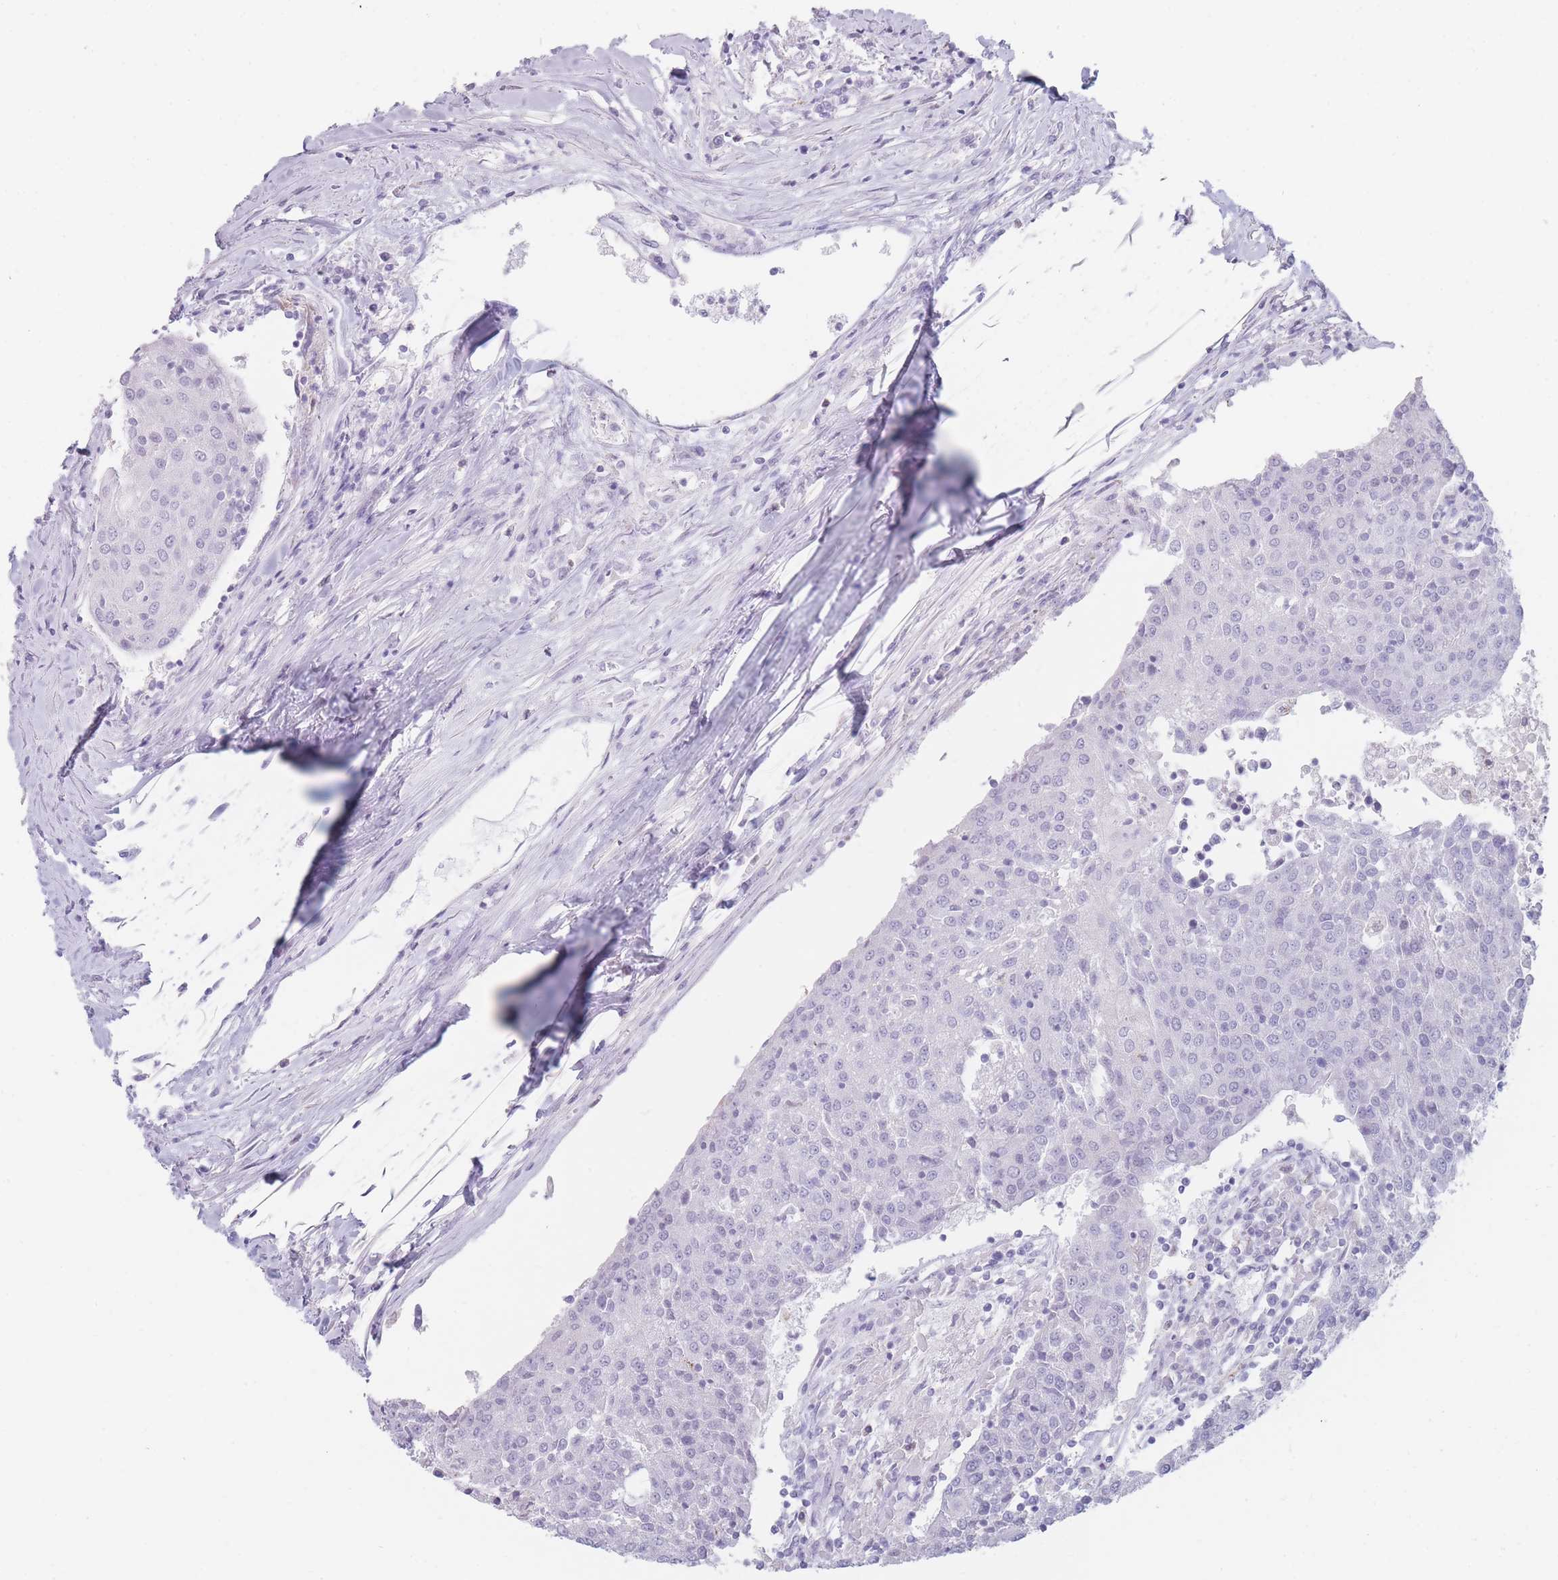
{"staining": {"intensity": "negative", "quantity": "none", "location": "none"}, "tissue": "urothelial cancer", "cell_type": "Tumor cells", "image_type": "cancer", "snomed": [{"axis": "morphology", "description": "Urothelial carcinoma, High grade"}, {"axis": "topography", "description": "Urinary bladder"}], "caption": "DAB immunohistochemical staining of human urothelial carcinoma (high-grade) reveals no significant expression in tumor cells.", "gene": "GPR12", "patient": {"sex": "female", "age": 85}}